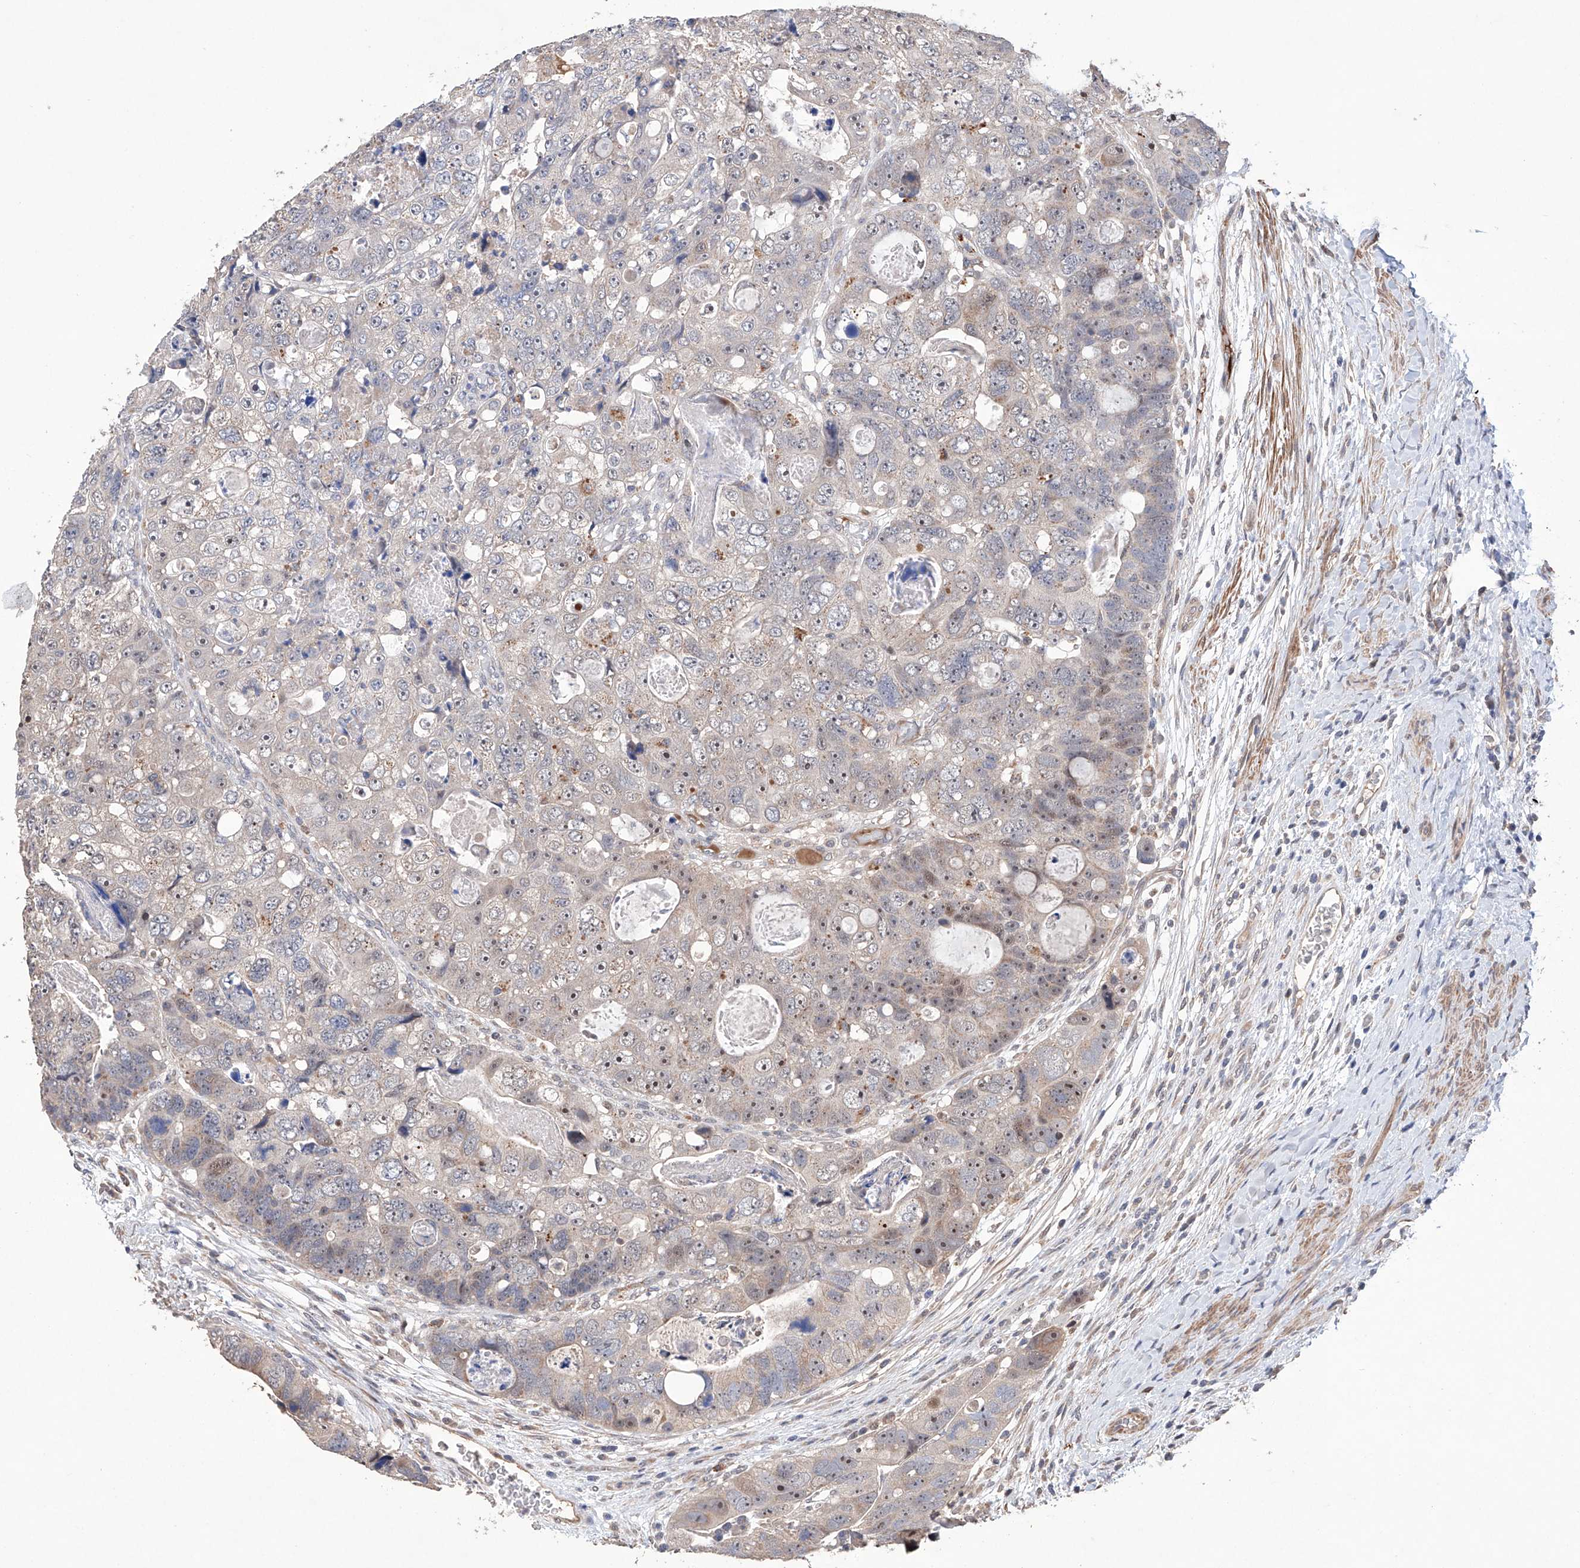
{"staining": {"intensity": "moderate", "quantity": "<25%", "location": "nuclear"}, "tissue": "colorectal cancer", "cell_type": "Tumor cells", "image_type": "cancer", "snomed": [{"axis": "morphology", "description": "Adenocarcinoma, NOS"}, {"axis": "topography", "description": "Rectum"}], "caption": "There is low levels of moderate nuclear staining in tumor cells of adenocarcinoma (colorectal), as demonstrated by immunohistochemical staining (brown color).", "gene": "AFG1L", "patient": {"sex": "male", "age": 59}}